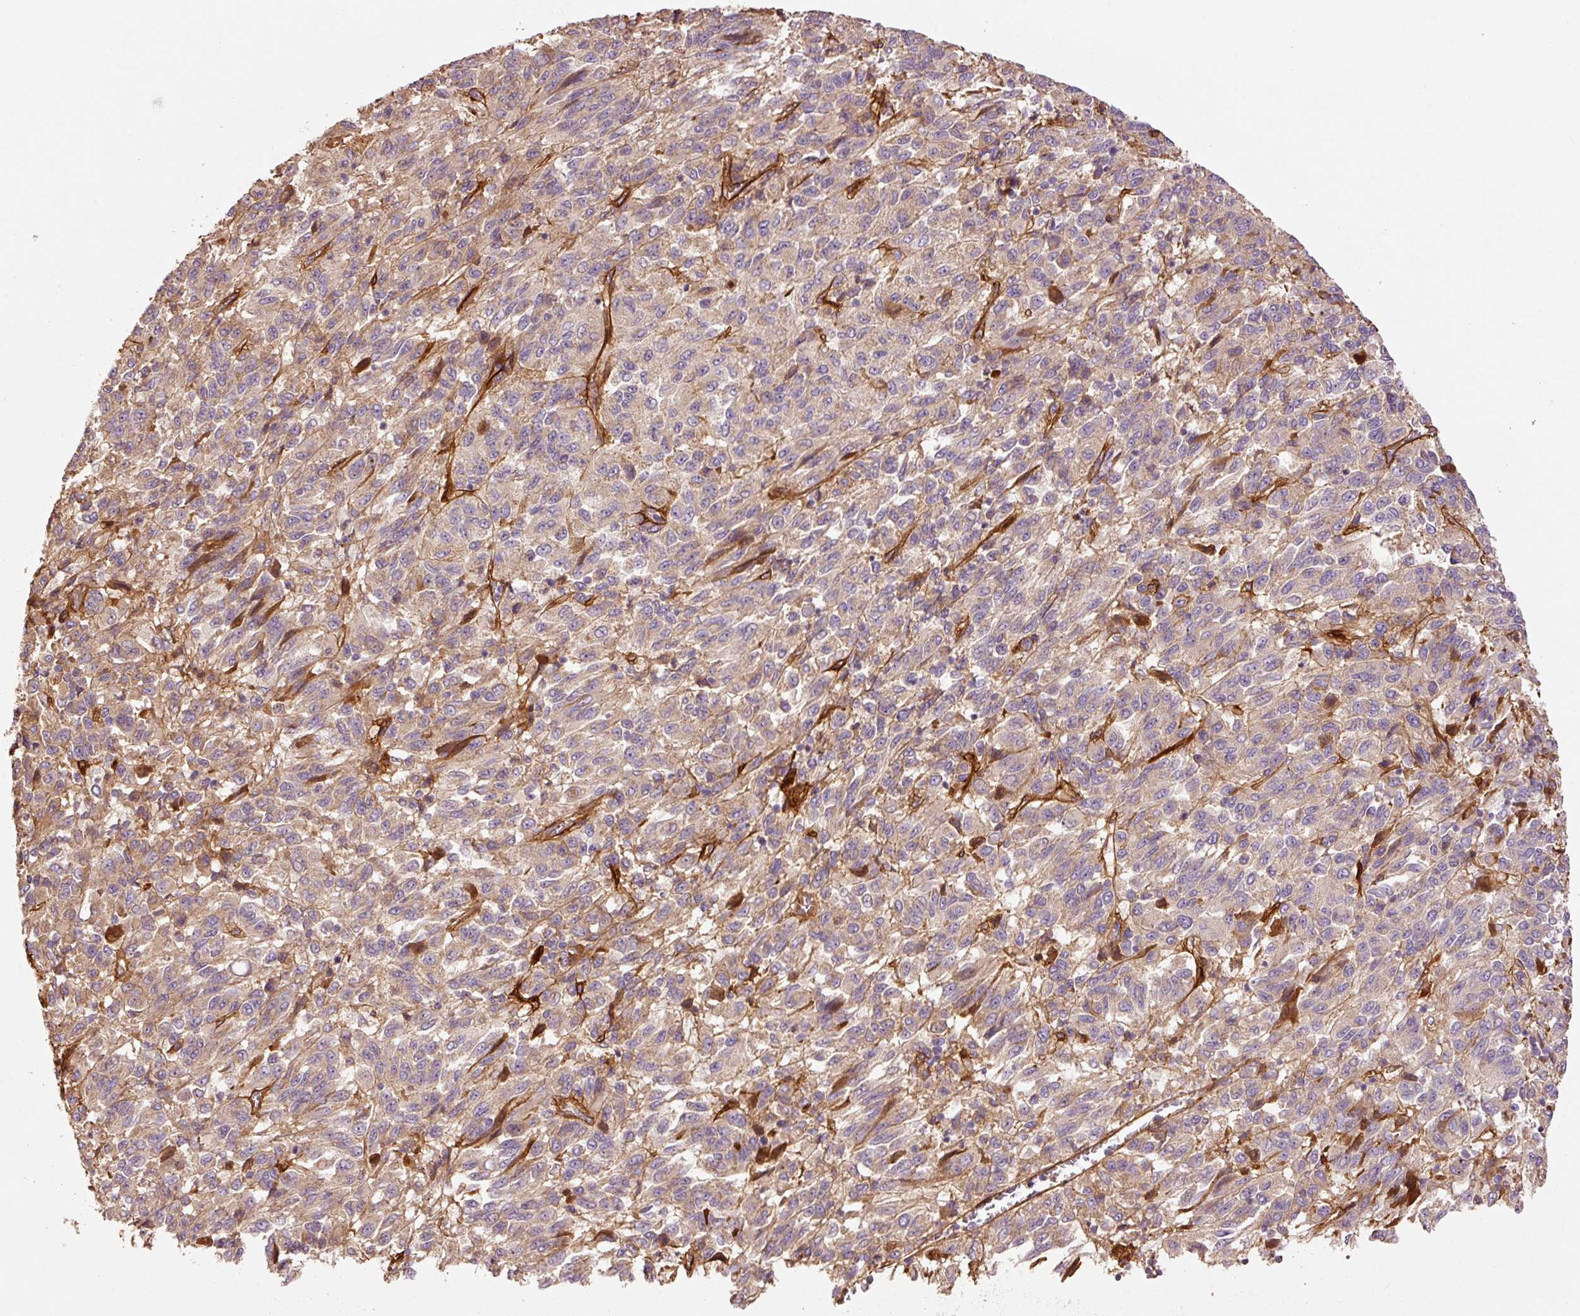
{"staining": {"intensity": "weak", "quantity": "25%-75%", "location": "cytoplasmic/membranous"}, "tissue": "melanoma", "cell_type": "Tumor cells", "image_type": "cancer", "snomed": [{"axis": "morphology", "description": "Malignant melanoma, Metastatic site"}, {"axis": "topography", "description": "Lung"}], "caption": "Approximately 25%-75% of tumor cells in melanoma show weak cytoplasmic/membranous protein expression as visualized by brown immunohistochemical staining.", "gene": "NID2", "patient": {"sex": "male", "age": 64}}